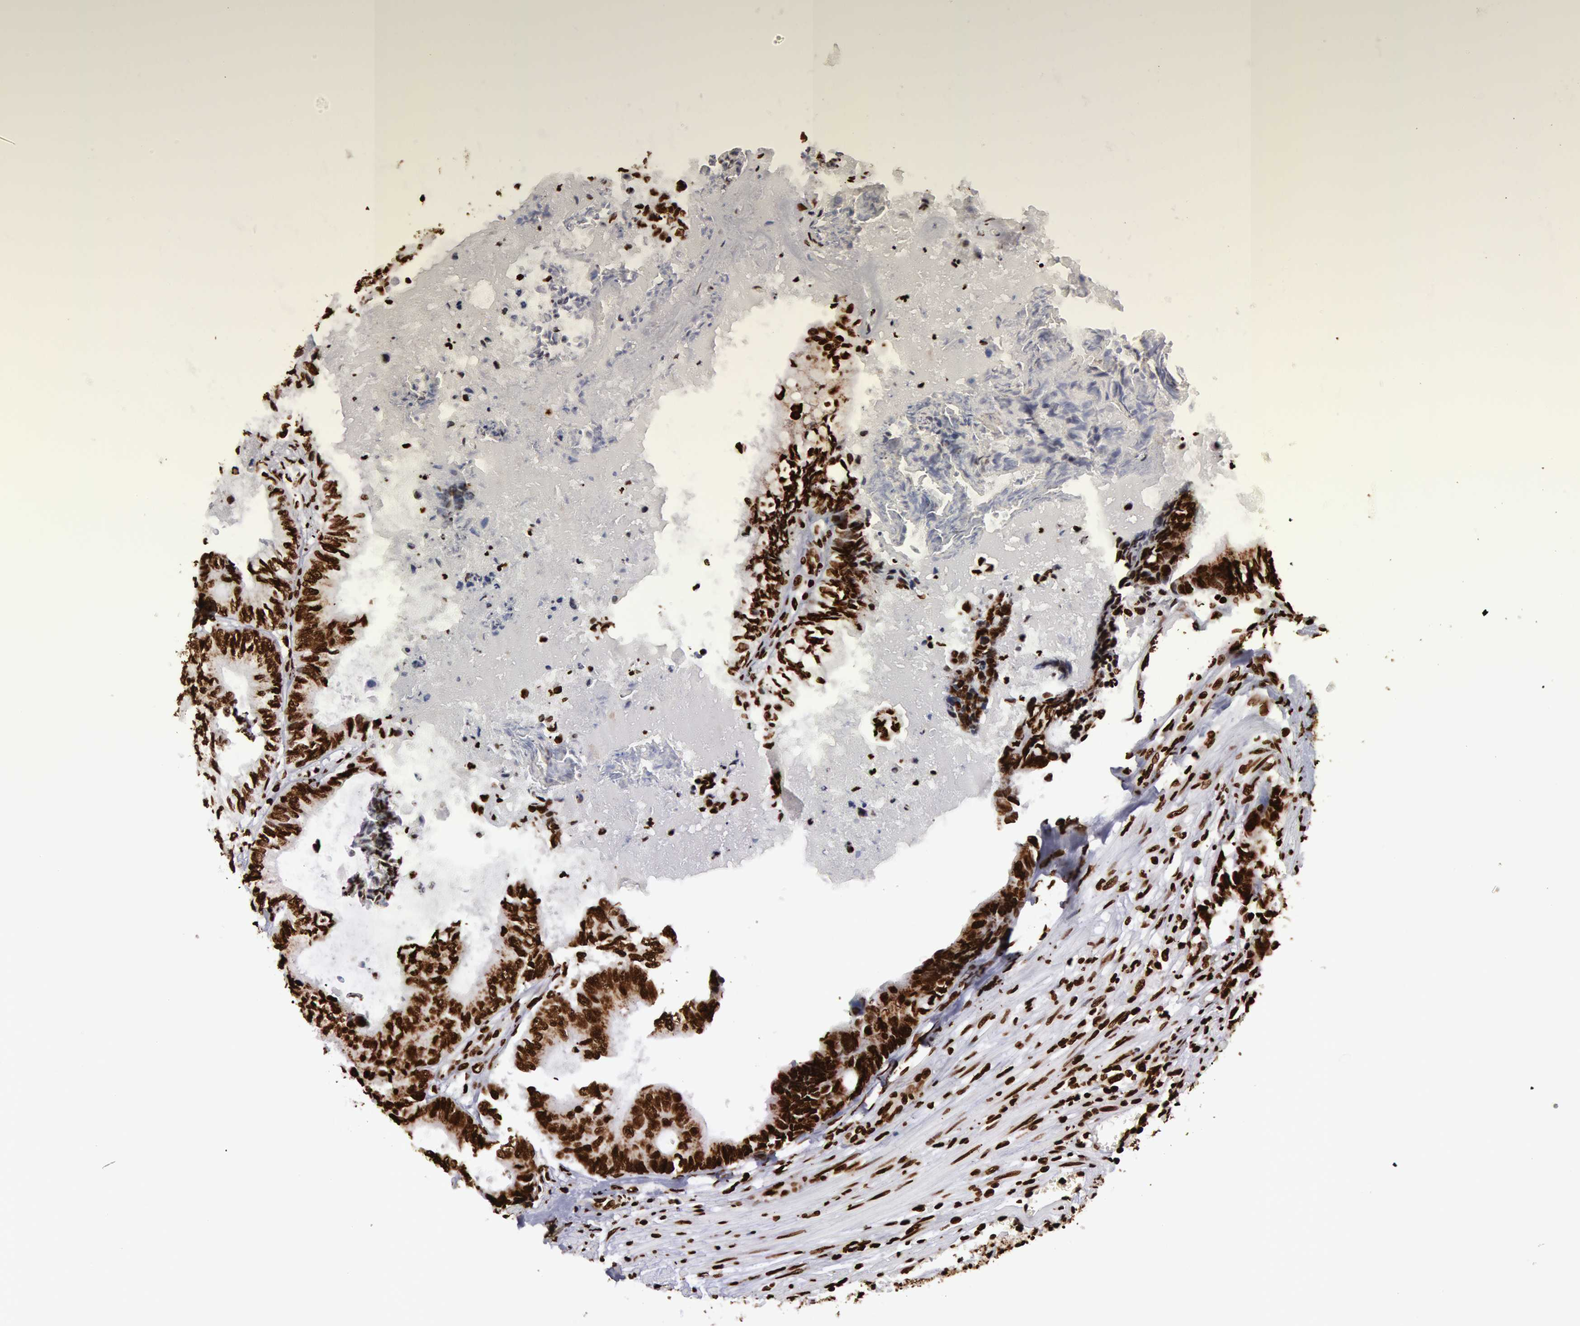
{"staining": {"intensity": "strong", "quantity": ">75%", "location": "nuclear"}, "tissue": "colorectal cancer", "cell_type": "Tumor cells", "image_type": "cancer", "snomed": [{"axis": "morphology", "description": "Adenocarcinoma, NOS"}, {"axis": "topography", "description": "Rectum"}], "caption": "Colorectal cancer (adenocarcinoma) stained with a brown dye exhibits strong nuclear positive positivity in about >75% of tumor cells.", "gene": "H3-4", "patient": {"sex": "female", "age": 98}}